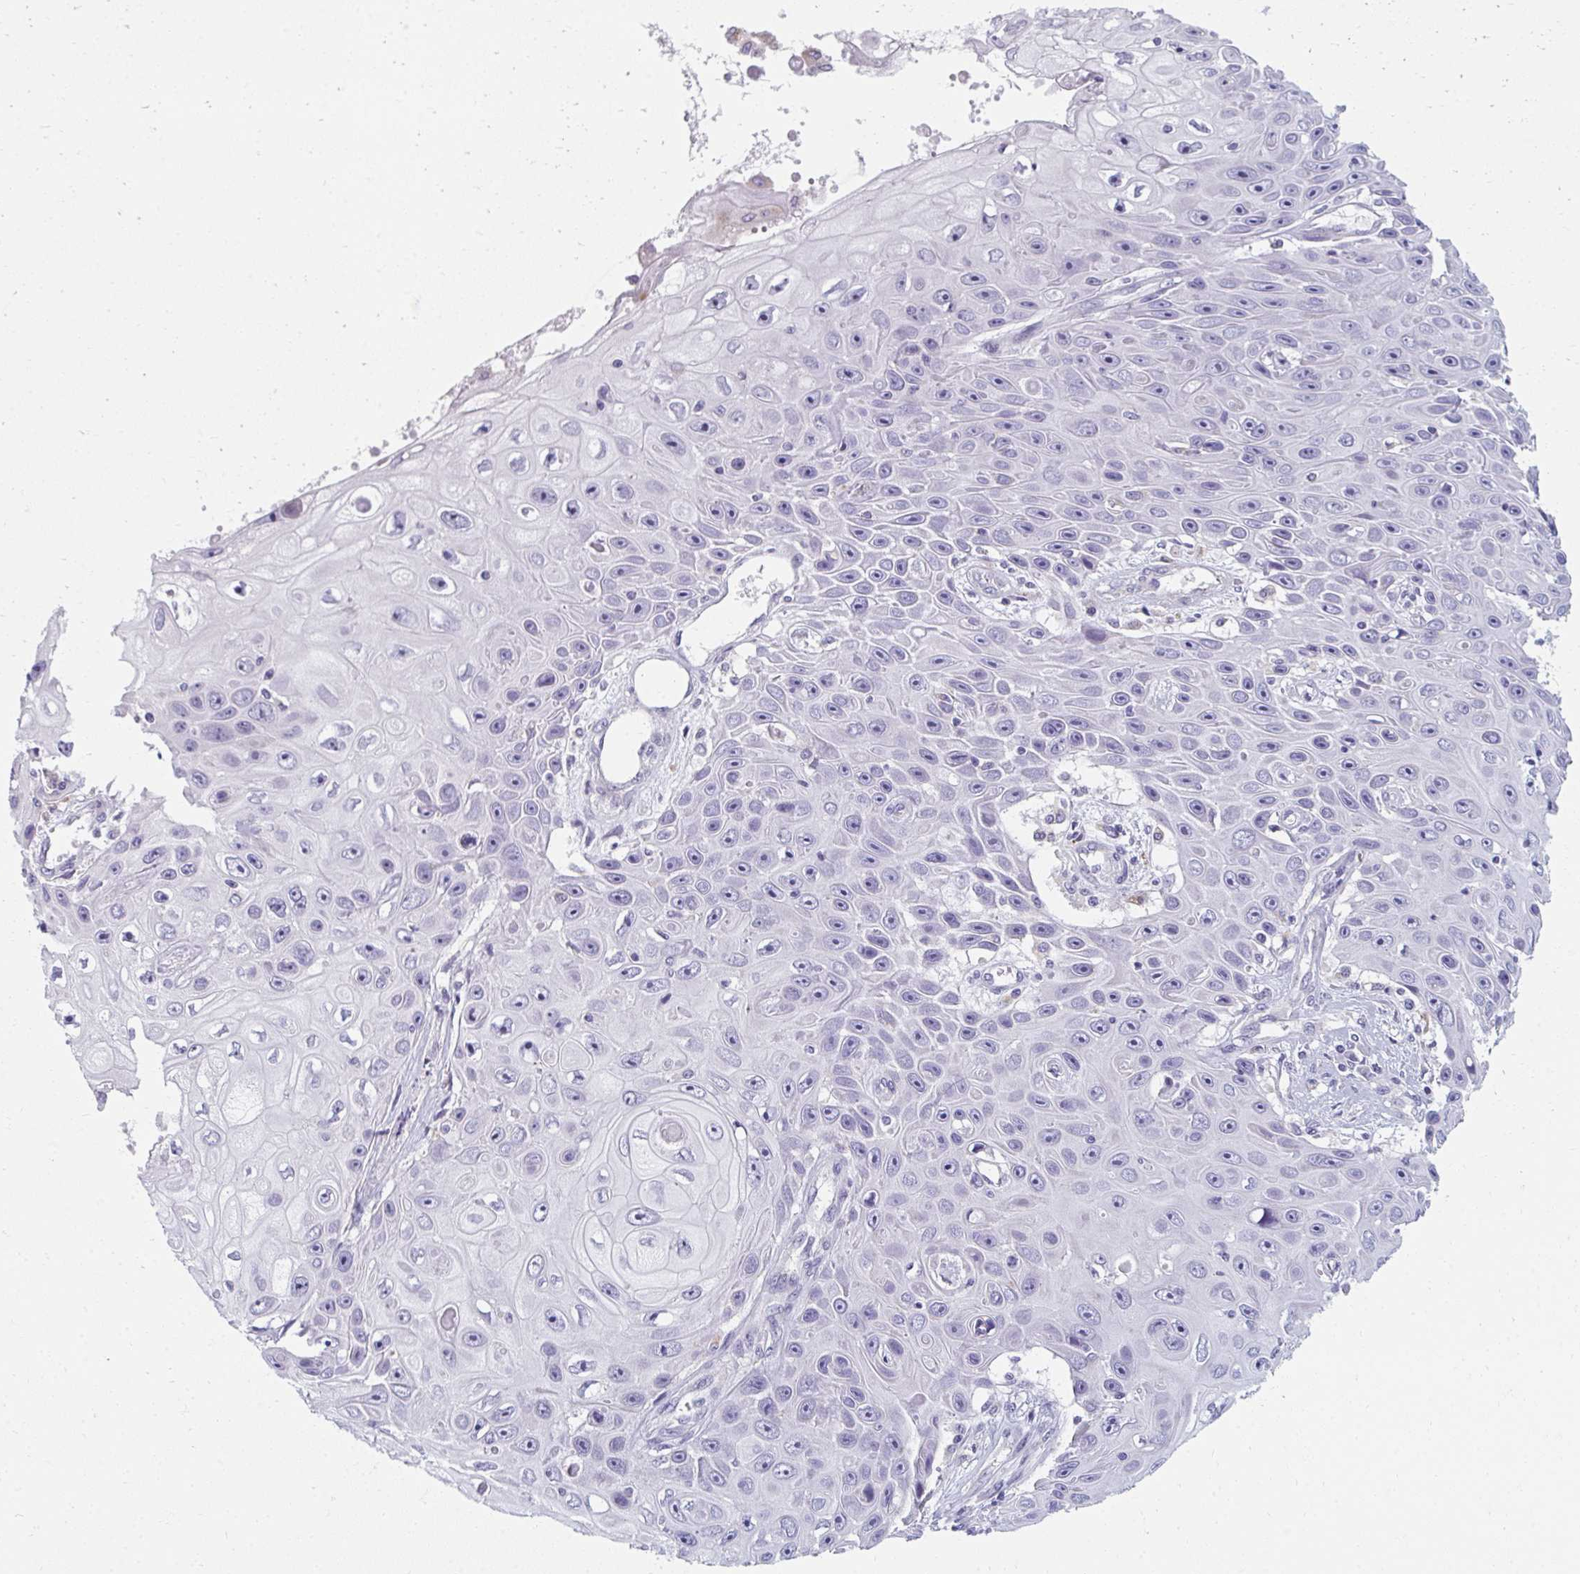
{"staining": {"intensity": "negative", "quantity": "none", "location": "none"}, "tissue": "skin cancer", "cell_type": "Tumor cells", "image_type": "cancer", "snomed": [{"axis": "morphology", "description": "Squamous cell carcinoma, NOS"}, {"axis": "topography", "description": "Skin"}], "caption": "A photomicrograph of squamous cell carcinoma (skin) stained for a protein demonstrates no brown staining in tumor cells.", "gene": "EIF1AD", "patient": {"sex": "male", "age": 82}}